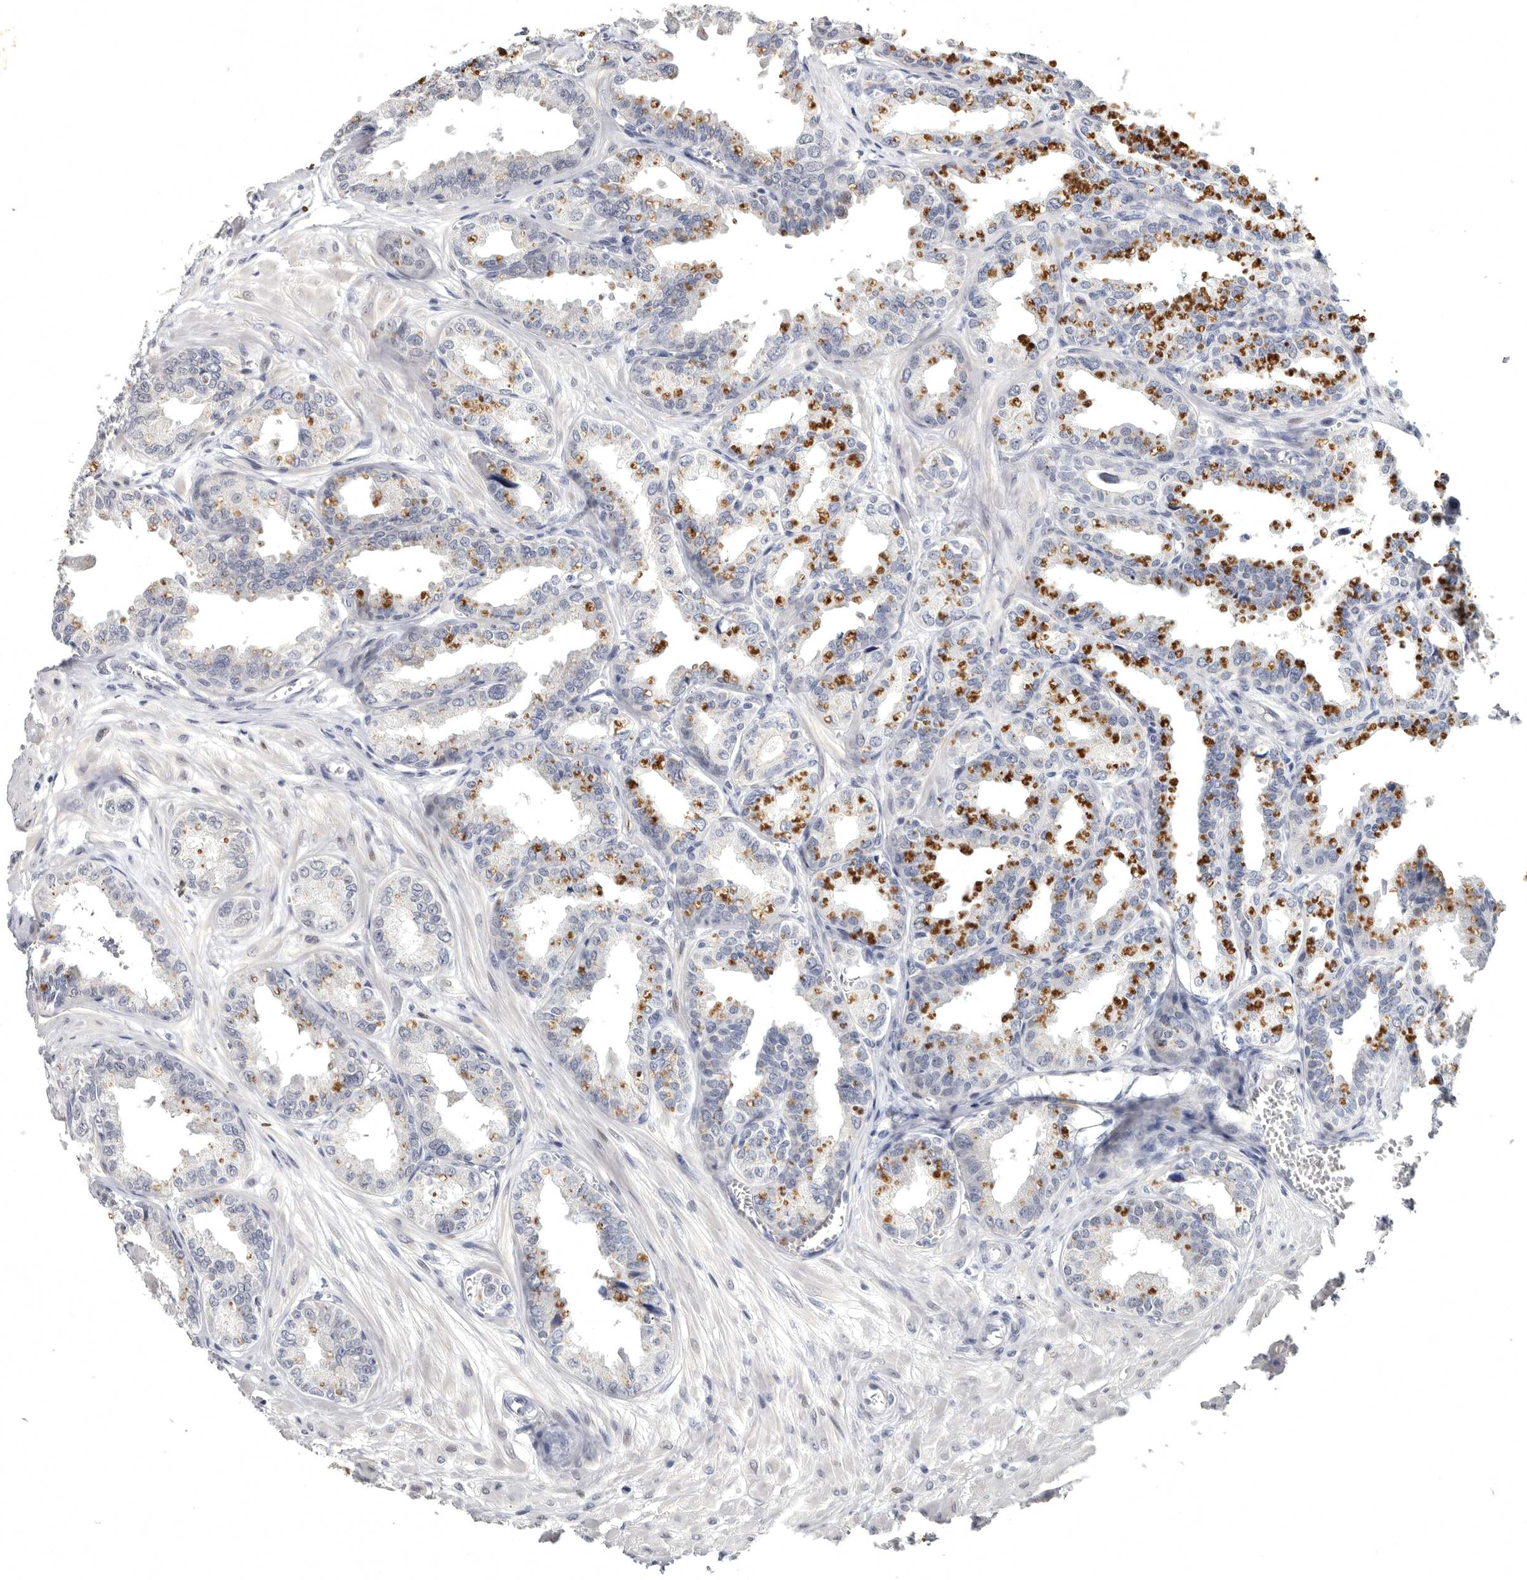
{"staining": {"intensity": "negative", "quantity": "none", "location": "none"}, "tissue": "seminal vesicle", "cell_type": "Glandular cells", "image_type": "normal", "snomed": [{"axis": "morphology", "description": "Normal tissue, NOS"}, {"axis": "topography", "description": "Prostate"}, {"axis": "topography", "description": "Seminal veicle"}], "caption": "Immunohistochemical staining of normal seminal vesicle reveals no significant expression in glandular cells.", "gene": "WRAP73", "patient": {"sex": "male", "age": 51}}